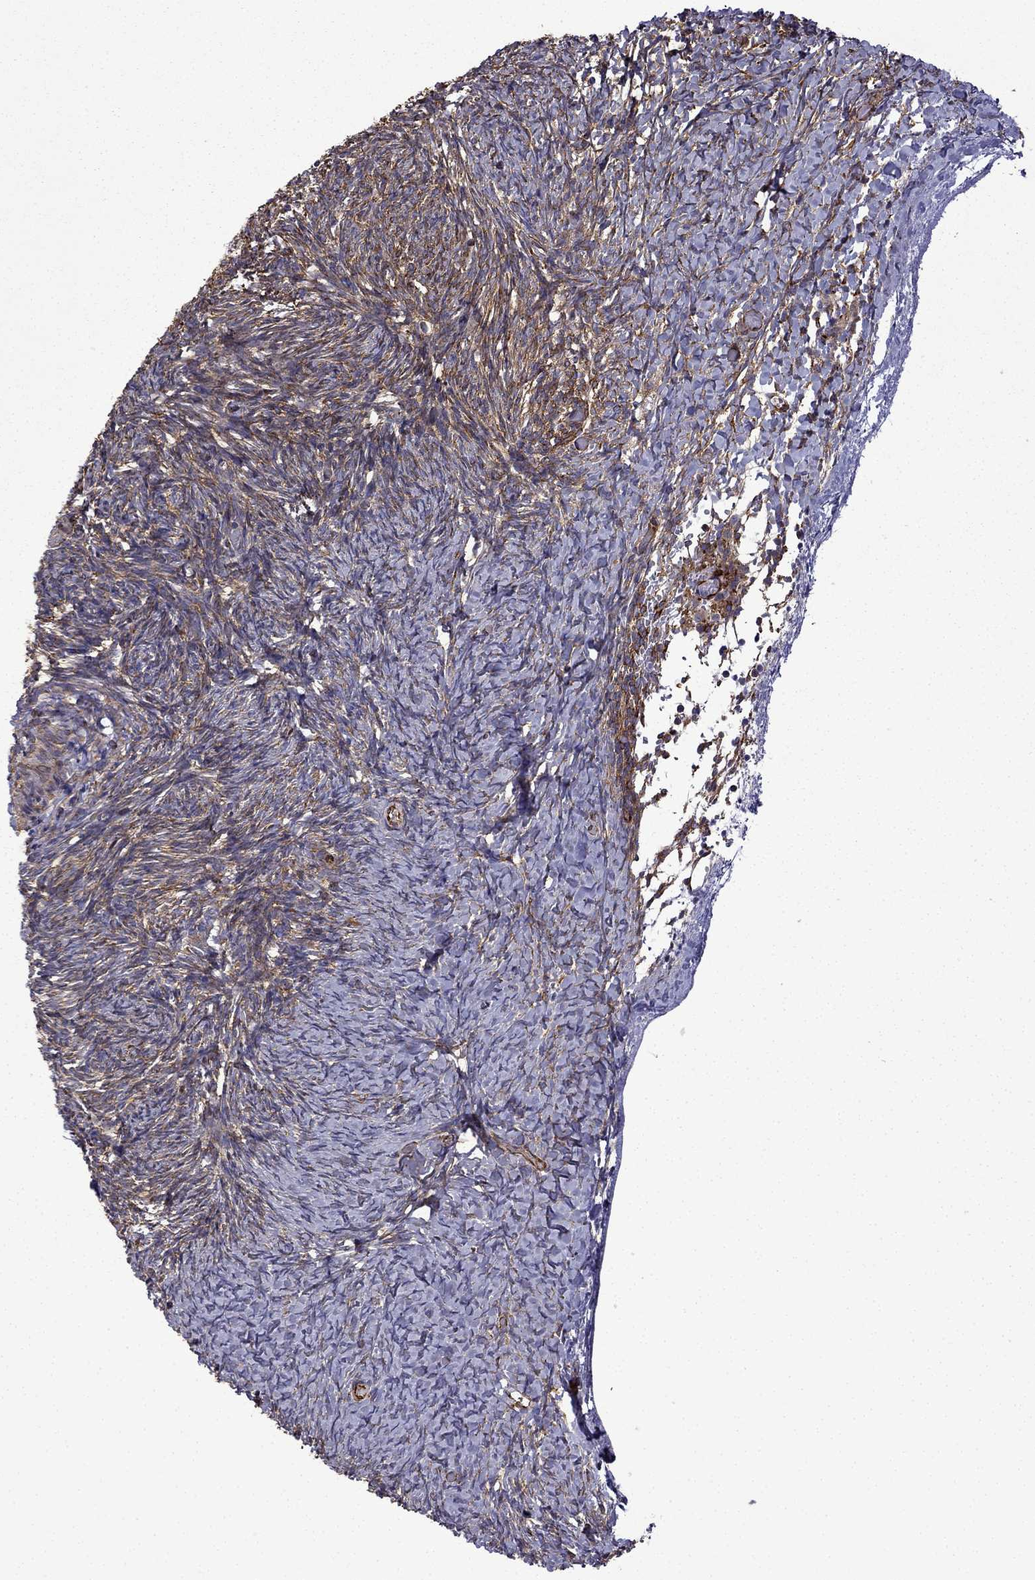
{"staining": {"intensity": "strong", "quantity": "25%-75%", "location": "cytoplasmic/membranous"}, "tissue": "ovary", "cell_type": "Follicle cells", "image_type": "normal", "snomed": [{"axis": "morphology", "description": "Normal tissue, NOS"}, {"axis": "topography", "description": "Ovary"}], "caption": "Protein analysis of unremarkable ovary exhibits strong cytoplasmic/membranous expression in approximately 25%-75% of follicle cells.", "gene": "MAP4", "patient": {"sex": "female", "age": 39}}